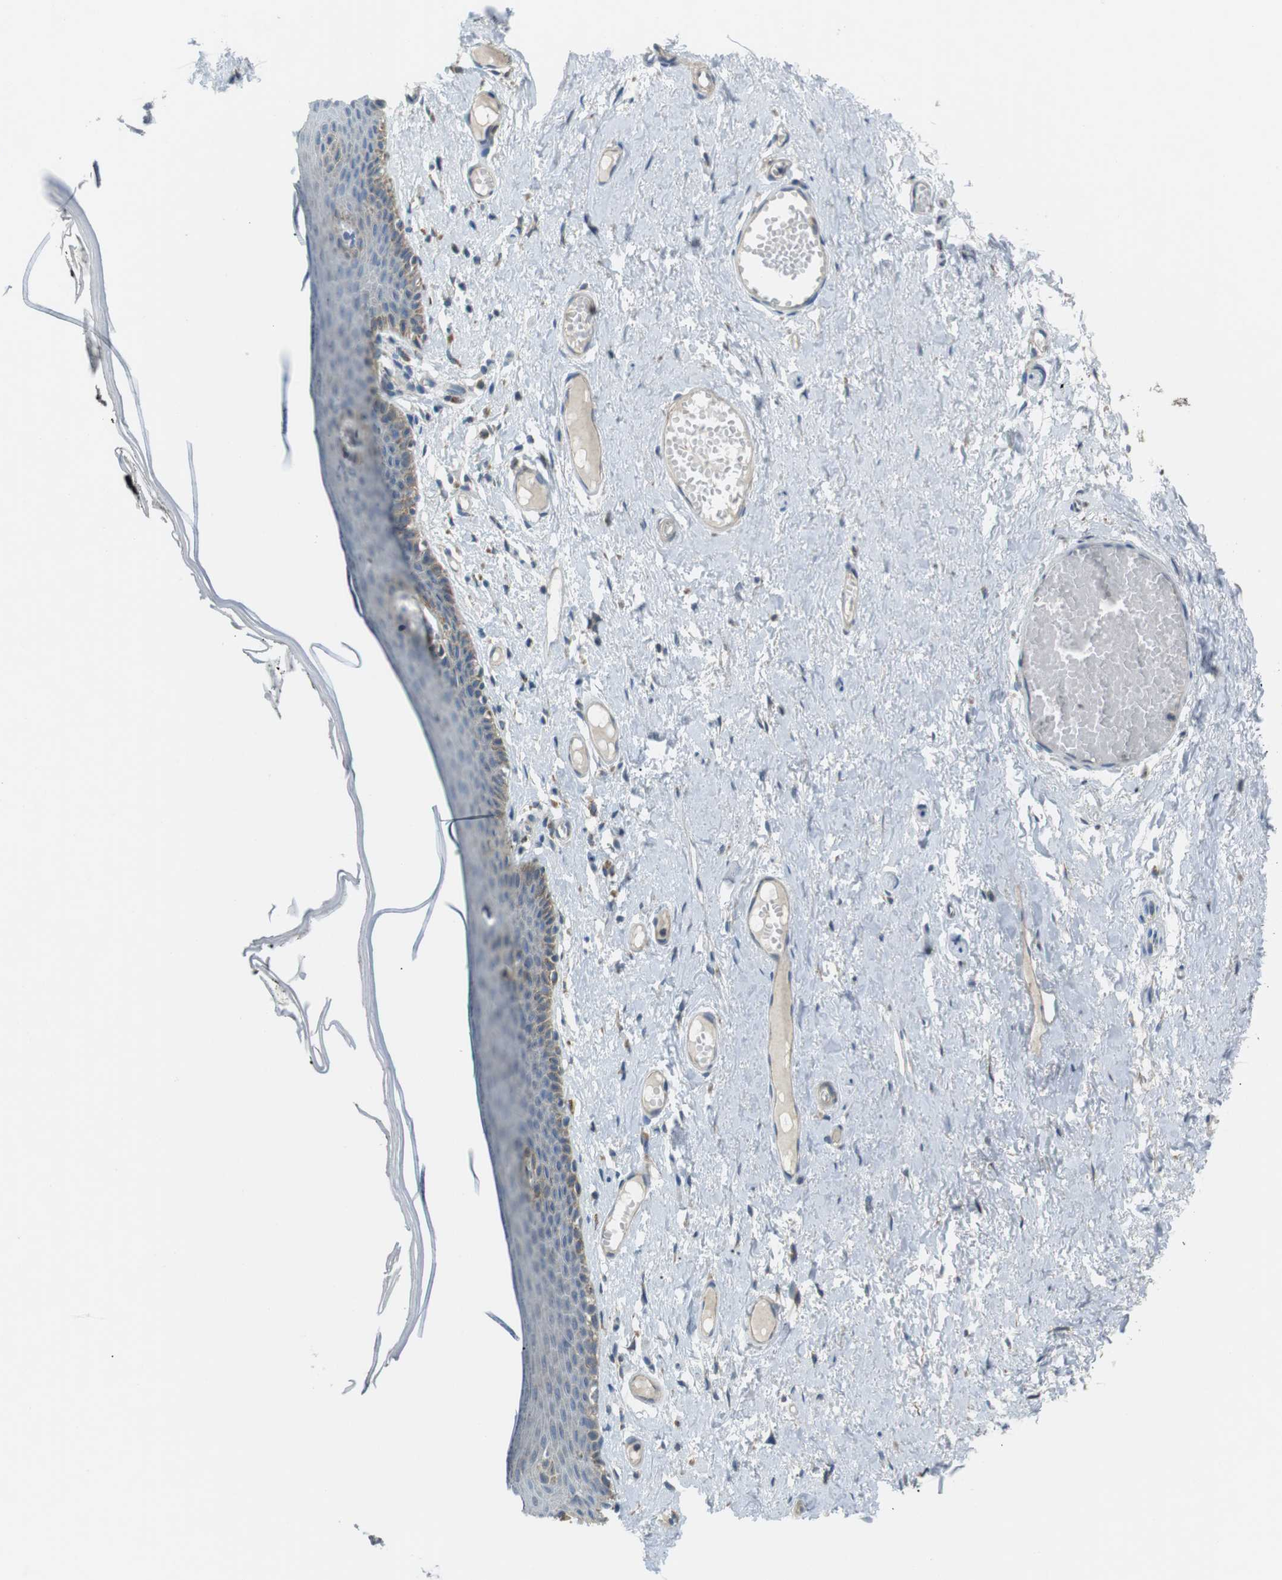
{"staining": {"intensity": "moderate", "quantity": "<25%", "location": "cytoplasmic/membranous"}, "tissue": "skin", "cell_type": "Epidermal cells", "image_type": "normal", "snomed": [{"axis": "morphology", "description": "Normal tissue, NOS"}, {"axis": "topography", "description": "Adipose tissue"}, {"axis": "topography", "description": "Vascular tissue"}, {"axis": "topography", "description": "Anal"}, {"axis": "topography", "description": "Peripheral nerve tissue"}], "caption": "This image shows immunohistochemistry (IHC) staining of normal skin, with low moderate cytoplasmic/membranous expression in approximately <25% of epidermal cells.", "gene": "BACE1", "patient": {"sex": "female", "age": 54}}